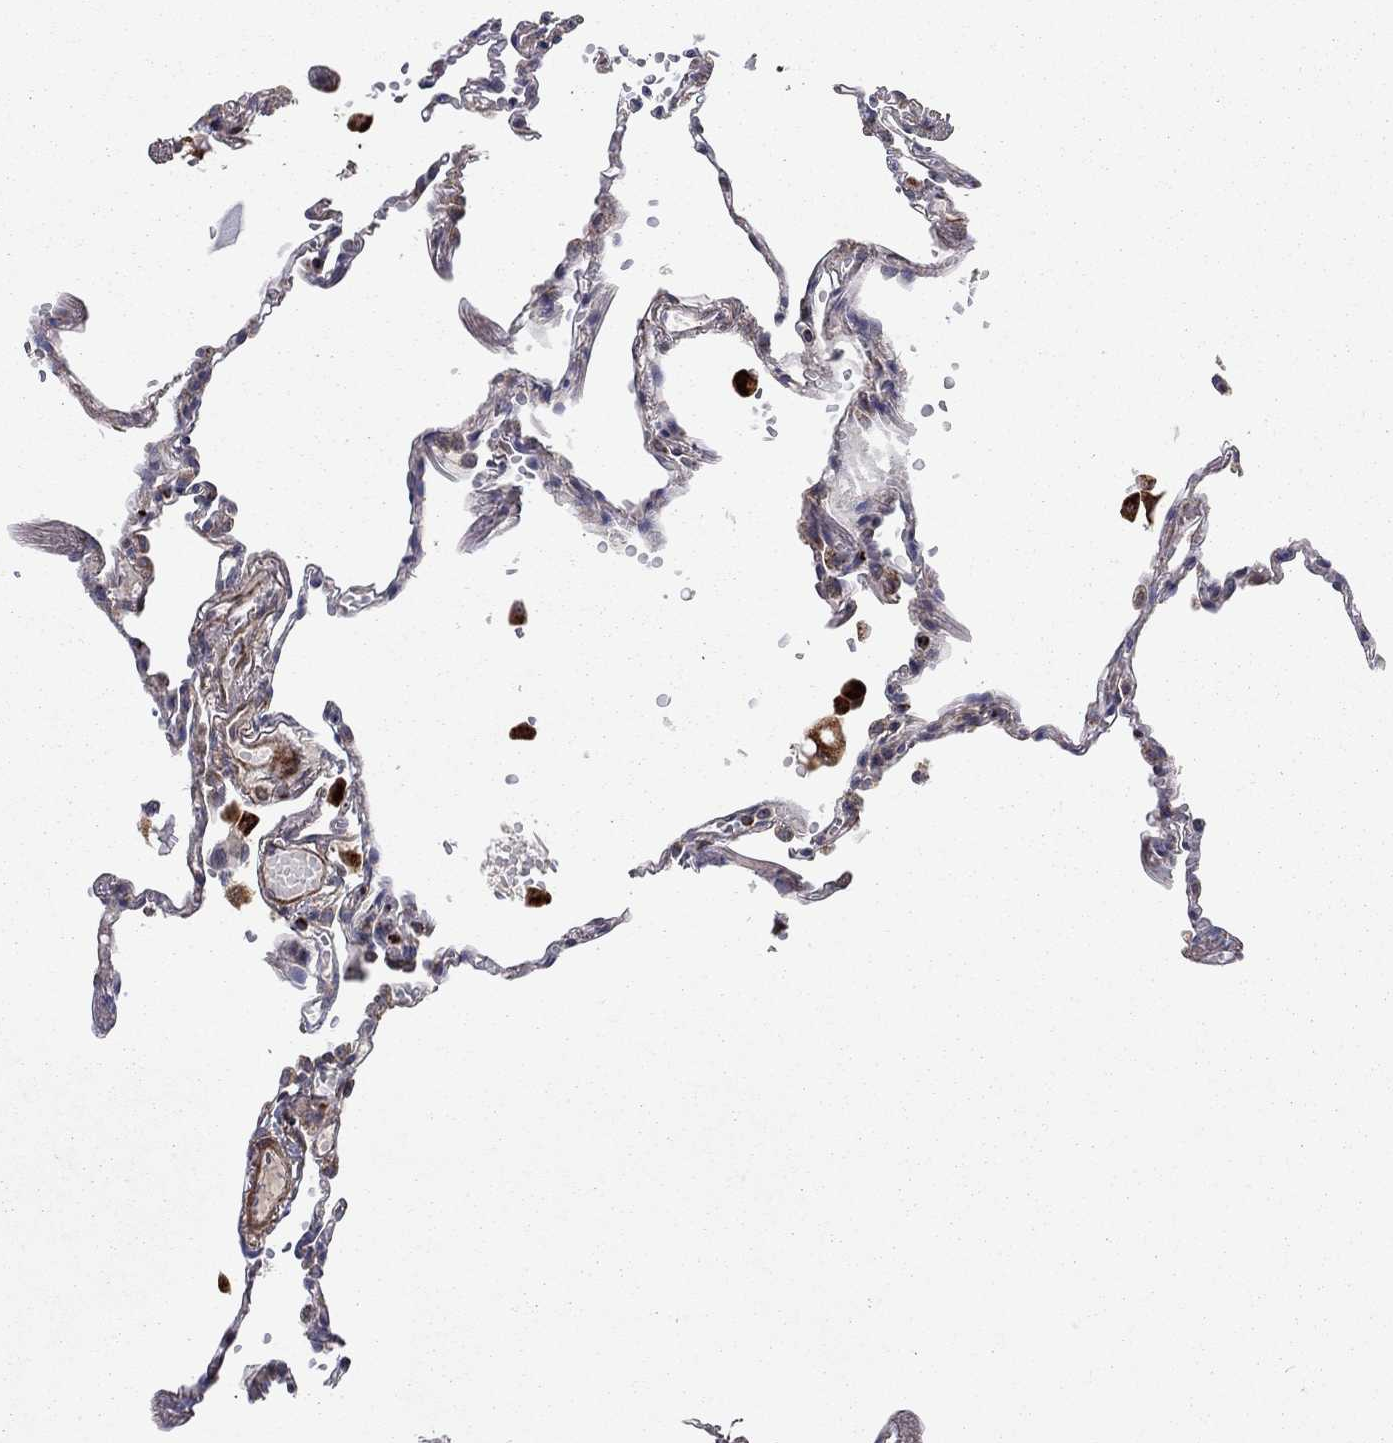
{"staining": {"intensity": "weak", "quantity": "25%-75%", "location": "cytoplasmic/membranous"}, "tissue": "lung", "cell_type": "Alveolar cells", "image_type": "normal", "snomed": [{"axis": "morphology", "description": "Normal tissue, NOS"}, {"axis": "topography", "description": "Lung"}], "caption": "DAB (3,3'-diaminobenzidine) immunohistochemical staining of benign lung demonstrates weak cytoplasmic/membranous protein staining in about 25%-75% of alveolar cells. (brown staining indicates protein expression, while blue staining denotes nuclei).", "gene": "IDS", "patient": {"sex": "male", "age": 78}}